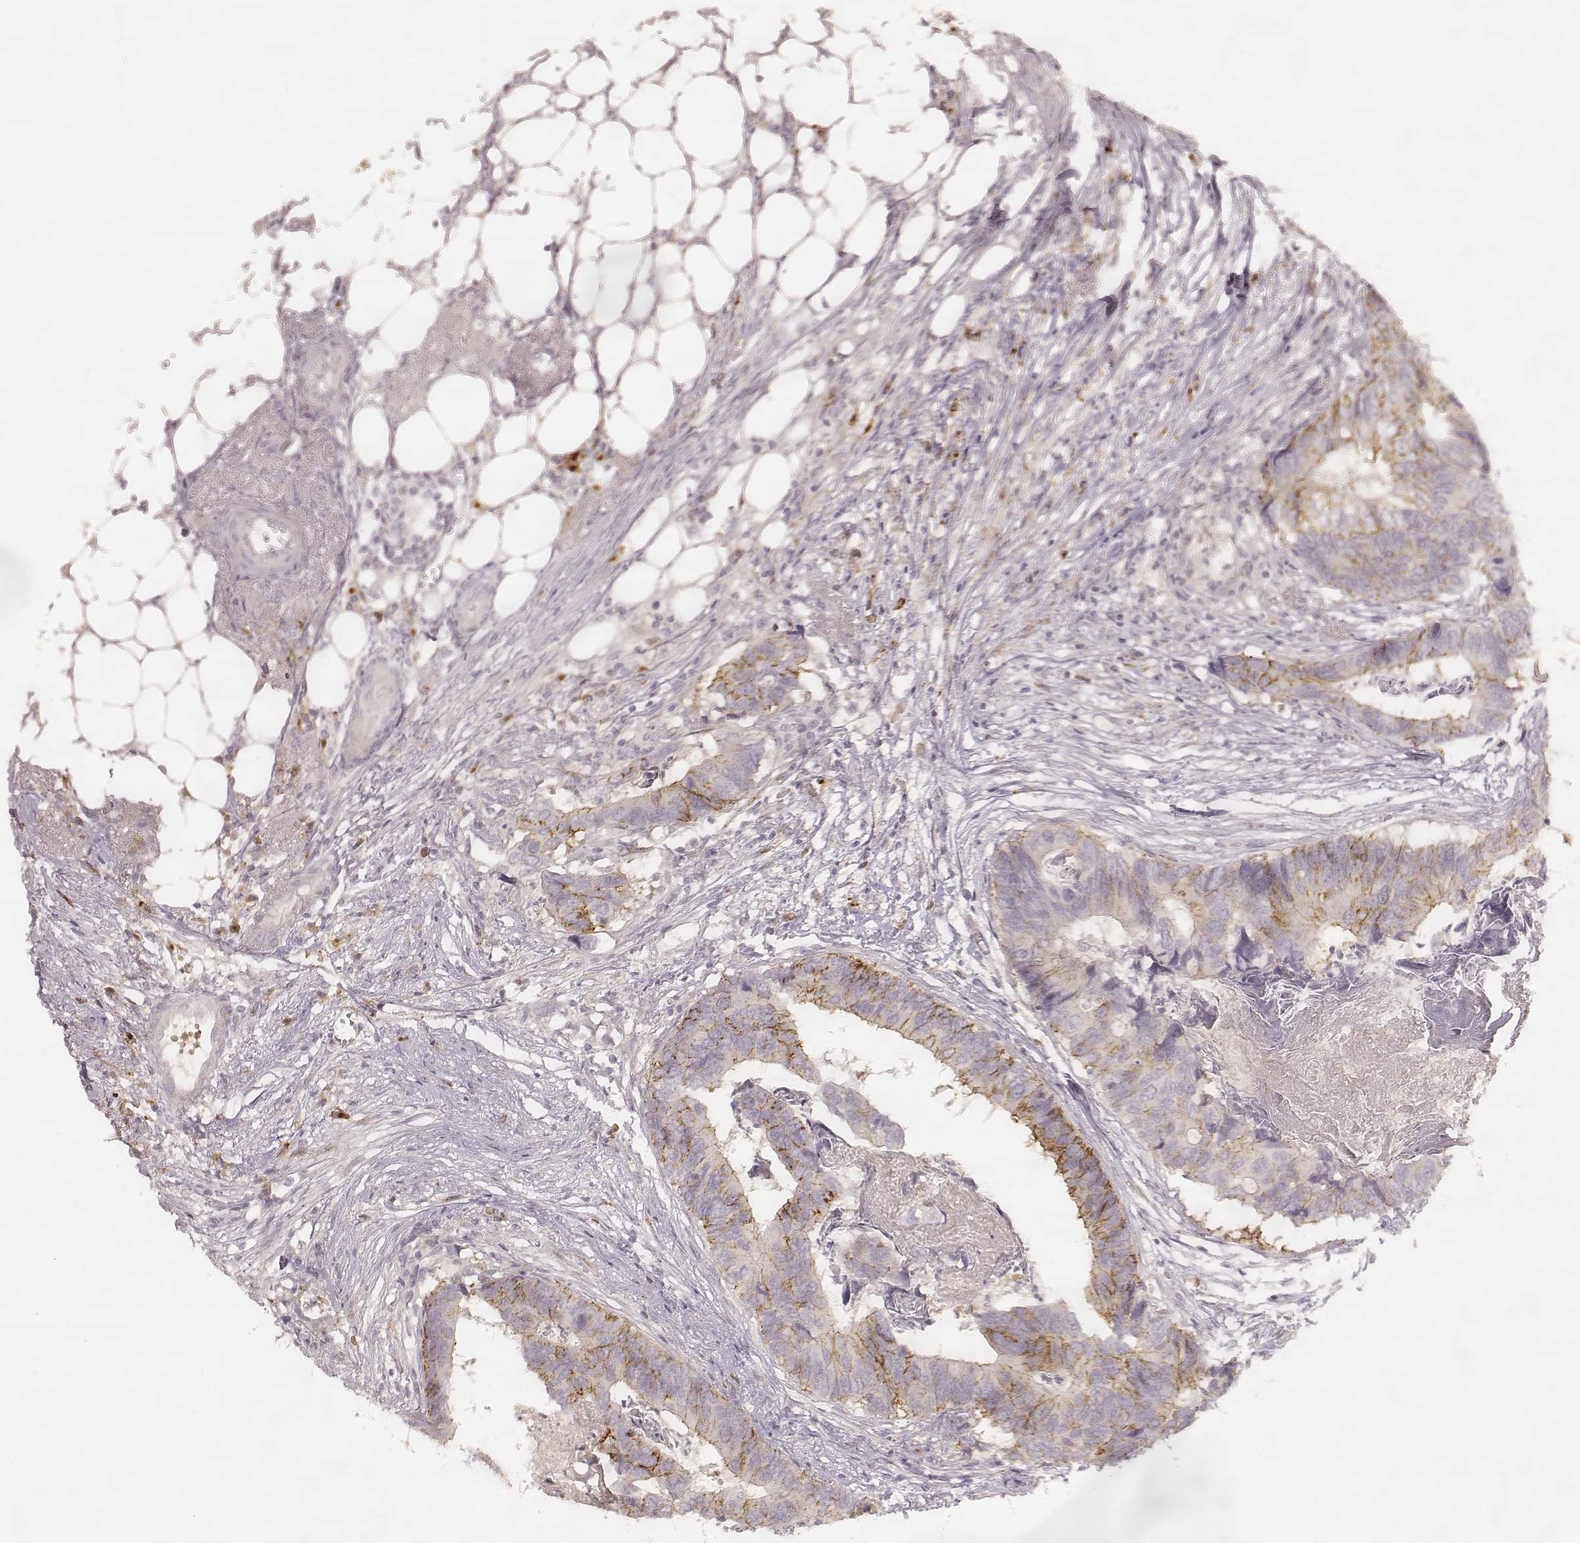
{"staining": {"intensity": "moderate", "quantity": "<25%", "location": "cytoplasmic/membranous"}, "tissue": "colorectal cancer", "cell_type": "Tumor cells", "image_type": "cancer", "snomed": [{"axis": "morphology", "description": "Adenocarcinoma, NOS"}, {"axis": "topography", "description": "Colon"}], "caption": "The micrograph demonstrates staining of adenocarcinoma (colorectal), revealing moderate cytoplasmic/membranous protein positivity (brown color) within tumor cells.", "gene": "GORASP2", "patient": {"sex": "female", "age": 82}}